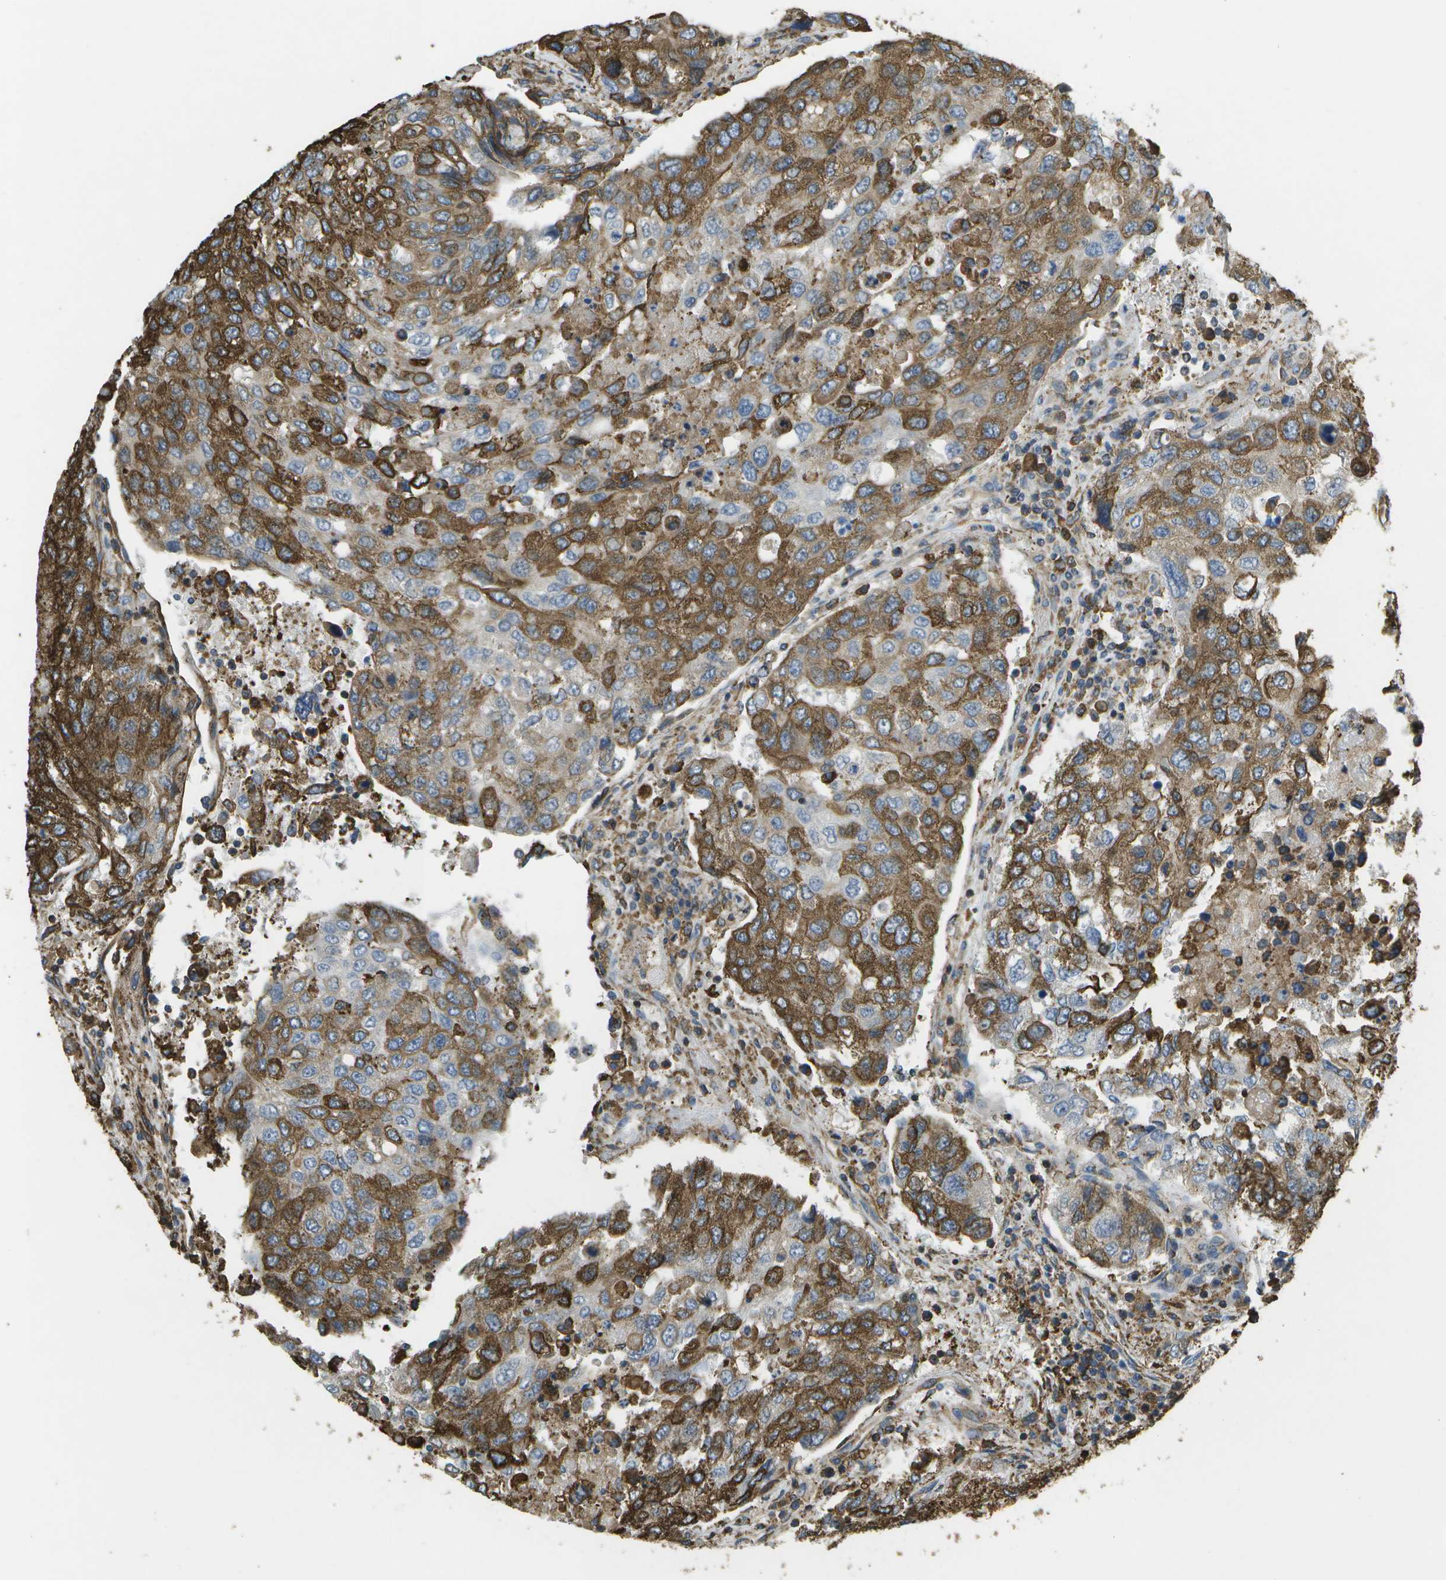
{"staining": {"intensity": "moderate", "quantity": ">75%", "location": "cytoplasmic/membranous"}, "tissue": "urothelial cancer", "cell_type": "Tumor cells", "image_type": "cancer", "snomed": [{"axis": "morphology", "description": "Urothelial carcinoma, High grade"}, {"axis": "topography", "description": "Lymph node"}, {"axis": "topography", "description": "Urinary bladder"}], "caption": "This photomicrograph exhibits IHC staining of human high-grade urothelial carcinoma, with medium moderate cytoplasmic/membranous staining in approximately >75% of tumor cells.", "gene": "PDIA4", "patient": {"sex": "male", "age": 51}}